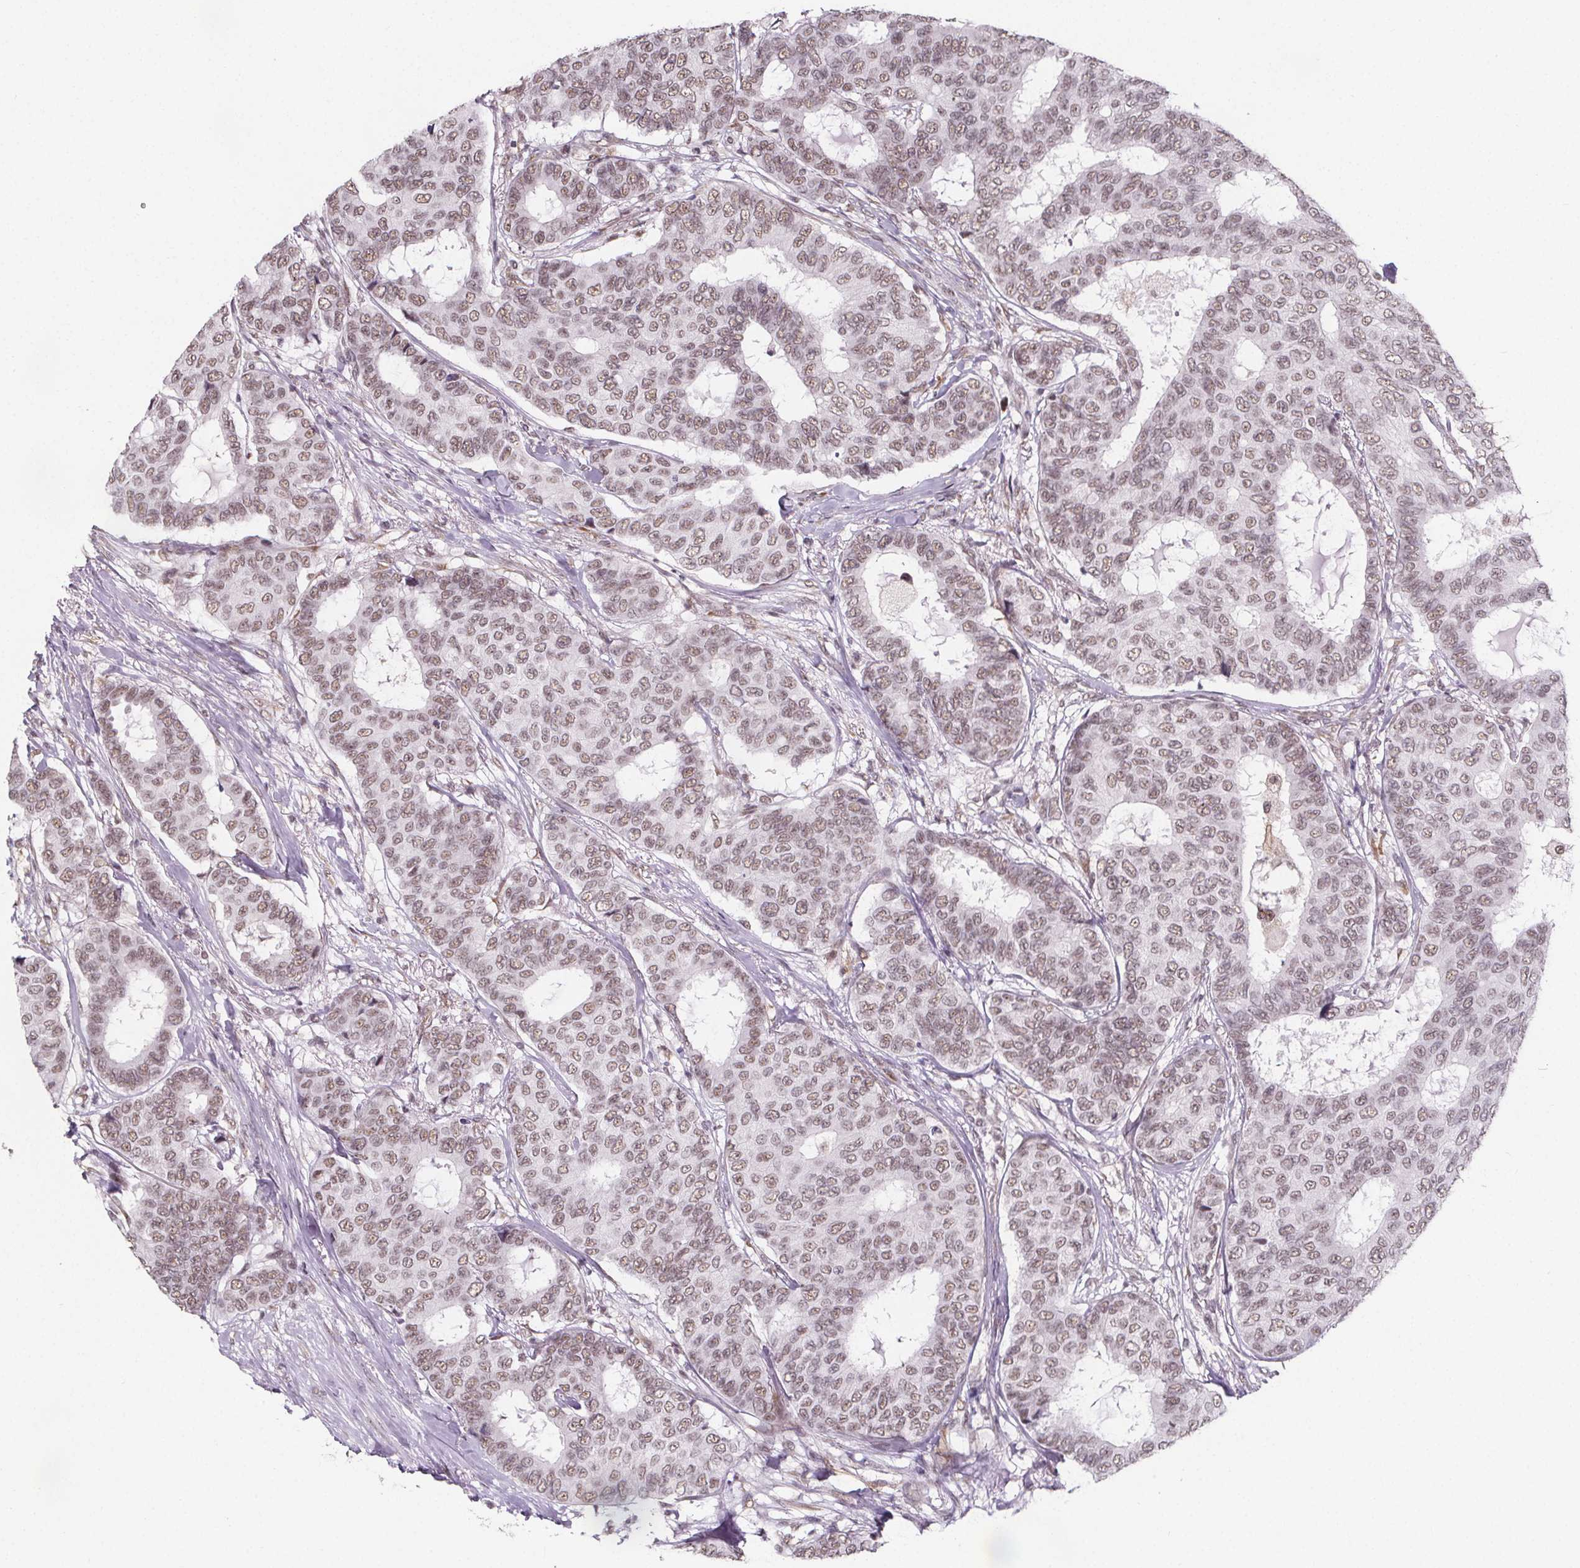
{"staining": {"intensity": "moderate", "quantity": ">75%", "location": "nuclear"}, "tissue": "breast cancer", "cell_type": "Tumor cells", "image_type": "cancer", "snomed": [{"axis": "morphology", "description": "Duct carcinoma"}, {"axis": "topography", "description": "Breast"}], "caption": "Moderate nuclear protein staining is appreciated in approximately >75% of tumor cells in breast cancer. The staining was performed using DAB to visualize the protein expression in brown, while the nuclei were stained in blue with hematoxylin (Magnification: 20x).", "gene": "ZNF572", "patient": {"sex": "female", "age": 75}}